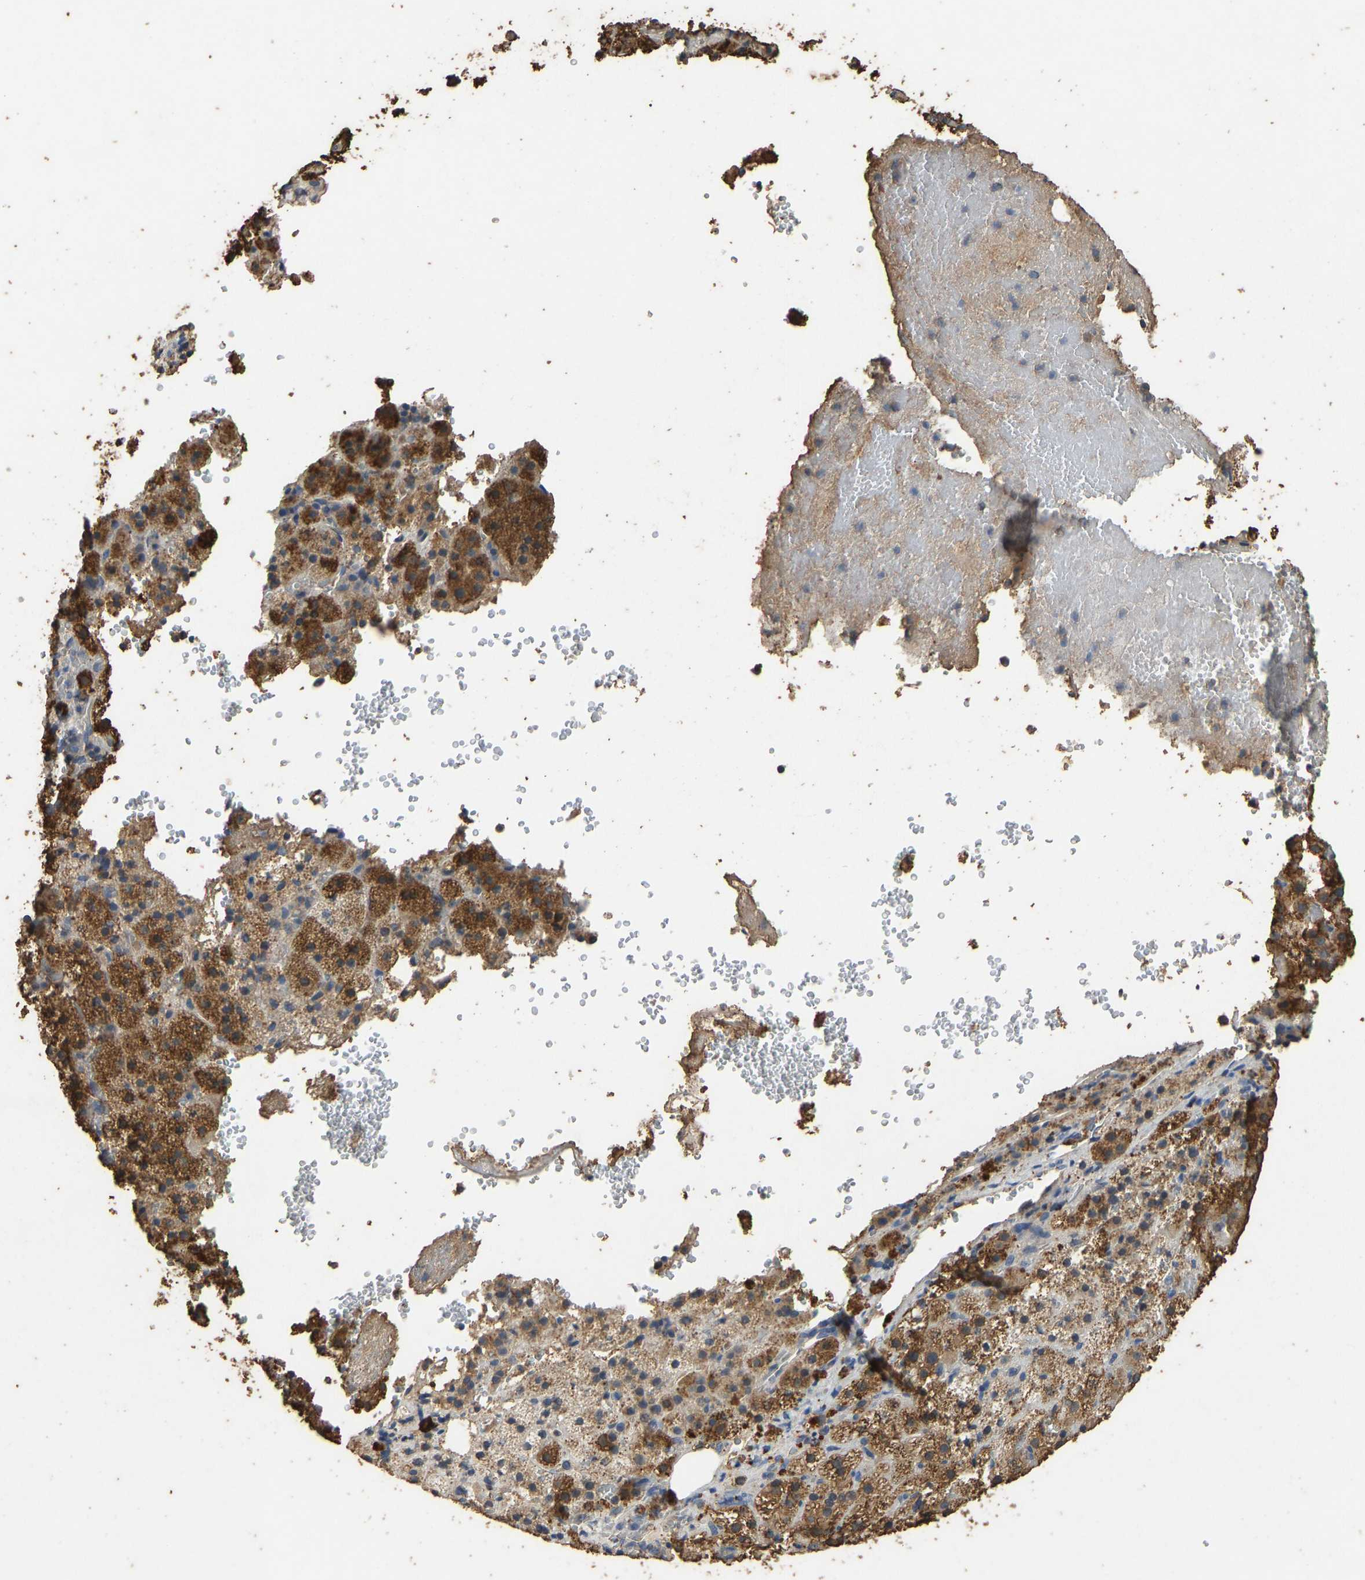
{"staining": {"intensity": "moderate", "quantity": ">75%", "location": "cytoplasmic/membranous"}, "tissue": "adrenal gland", "cell_type": "Glandular cells", "image_type": "normal", "snomed": [{"axis": "morphology", "description": "Normal tissue, NOS"}, {"axis": "topography", "description": "Adrenal gland"}], "caption": "High-magnification brightfield microscopy of unremarkable adrenal gland stained with DAB (3,3'-diaminobenzidine) (brown) and counterstained with hematoxylin (blue). glandular cells exhibit moderate cytoplasmic/membranous staining is identified in approximately>75% of cells.", "gene": "CIDEC", "patient": {"sex": "female", "age": 59}}